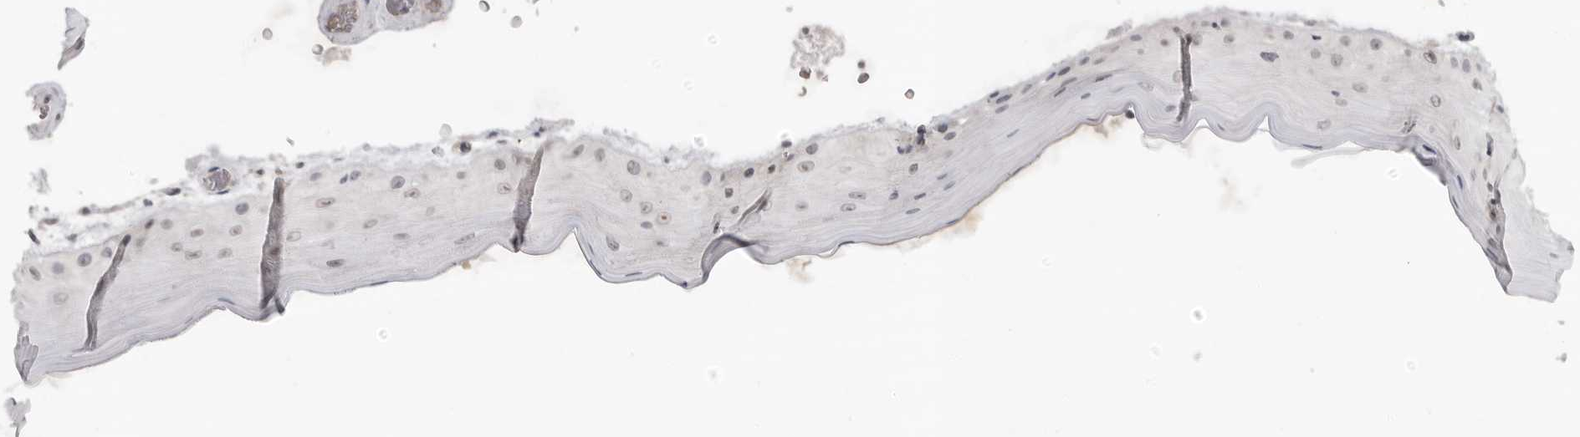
{"staining": {"intensity": "weak", "quantity": "<25%", "location": "nuclear"}, "tissue": "oral mucosa", "cell_type": "Squamous epithelial cells", "image_type": "normal", "snomed": [{"axis": "morphology", "description": "Normal tissue, NOS"}, {"axis": "topography", "description": "Oral tissue"}], "caption": "The micrograph reveals no staining of squamous epithelial cells in normal oral mucosa.", "gene": "CEP295NL", "patient": {"sex": "male", "age": 13}}